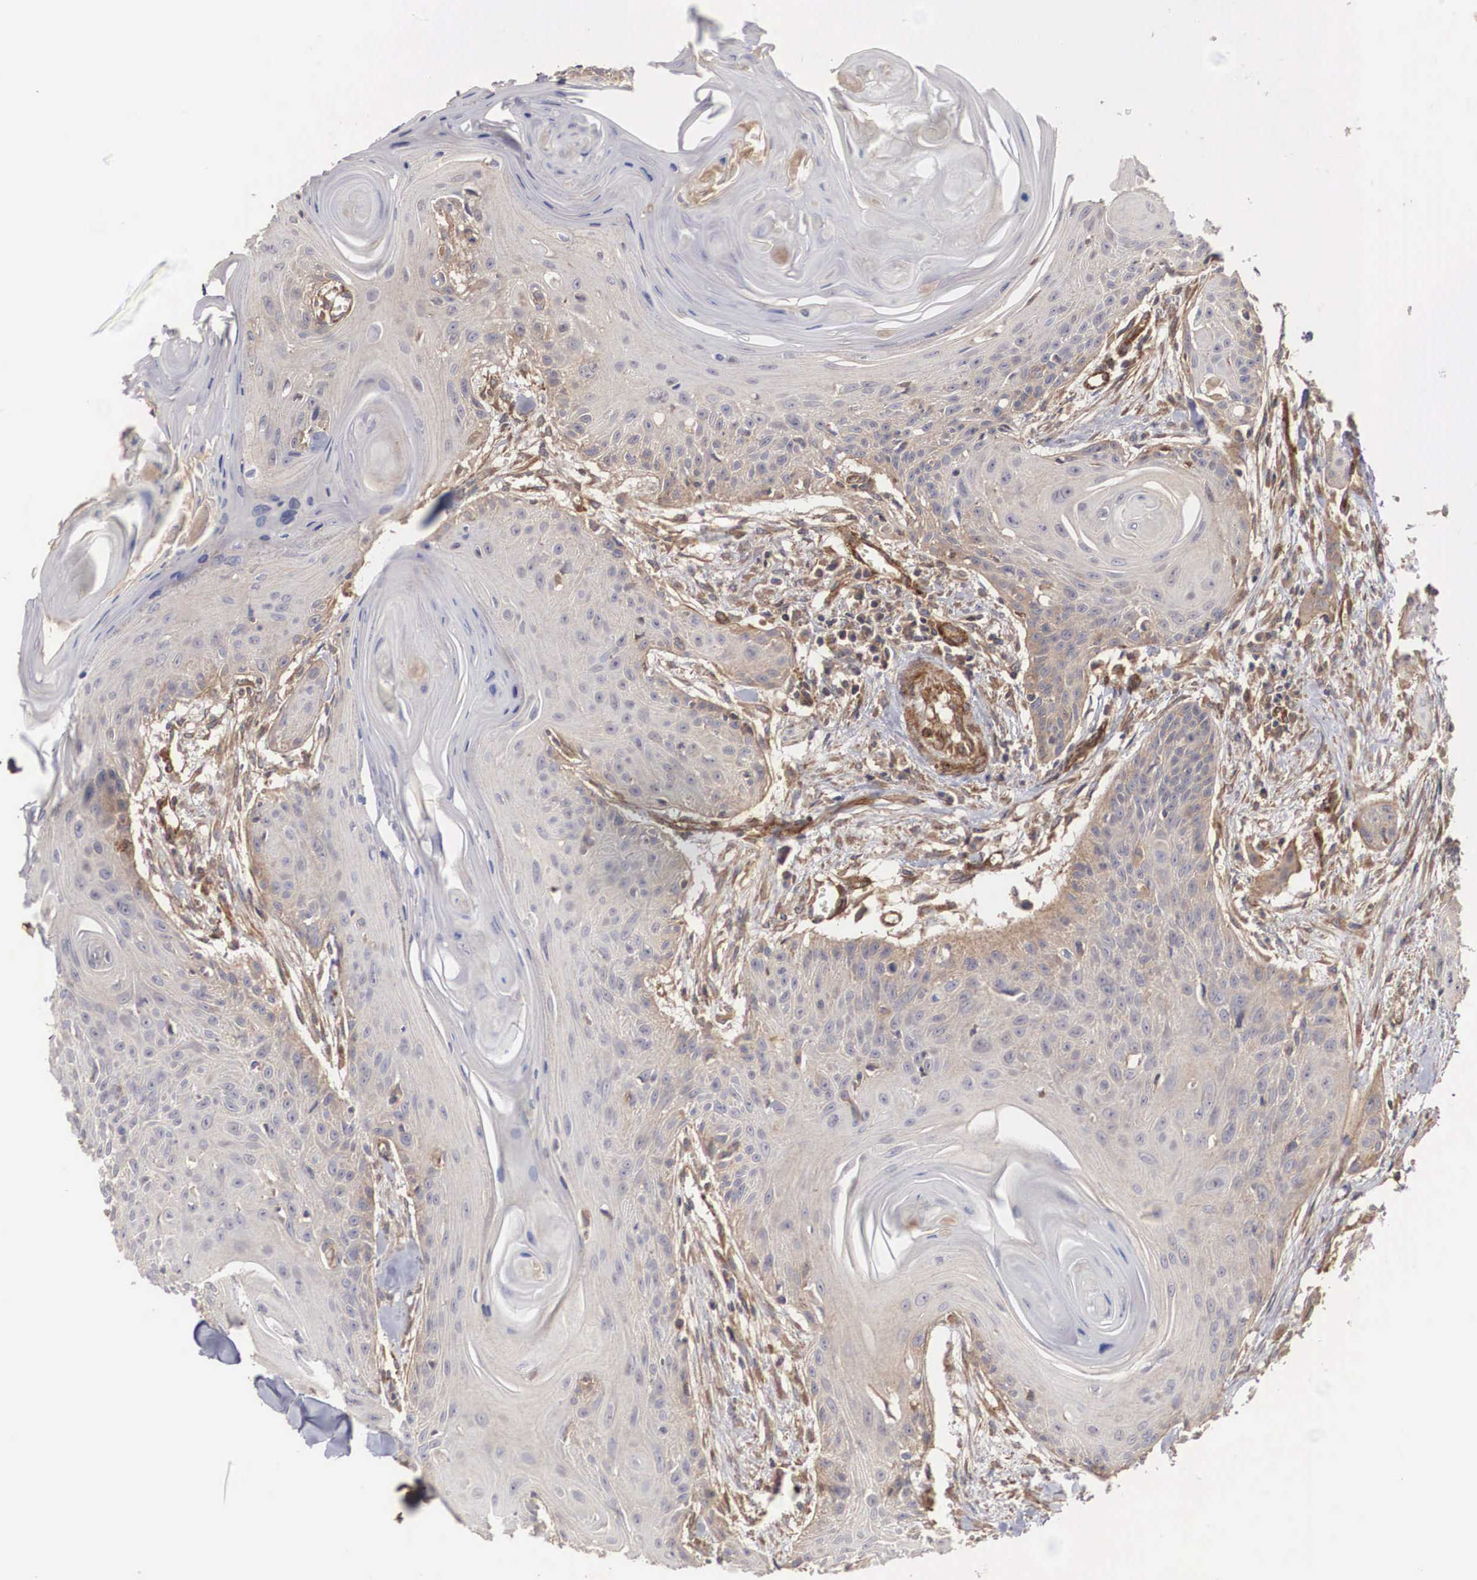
{"staining": {"intensity": "weak", "quantity": "25%-75%", "location": "cytoplasmic/membranous"}, "tissue": "head and neck cancer", "cell_type": "Tumor cells", "image_type": "cancer", "snomed": [{"axis": "morphology", "description": "Squamous cell carcinoma, NOS"}, {"axis": "morphology", "description": "Squamous cell carcinoma, metastatic, NOS"}, {"axis": "topography", "description": "Lymph node"}, {"axis": "topography", "description": "Salivary gland"}, {"axis": "topography", "description": "Head-Neck"}], "caption": "Head and neck squamous cell carcinoma tissue exhibits weak cytoplasmic/membranous expression in approximately 25%-75% of tumor cells", "gene": "ARMCX4", "patient": {"sex": "female", "age": 74}}